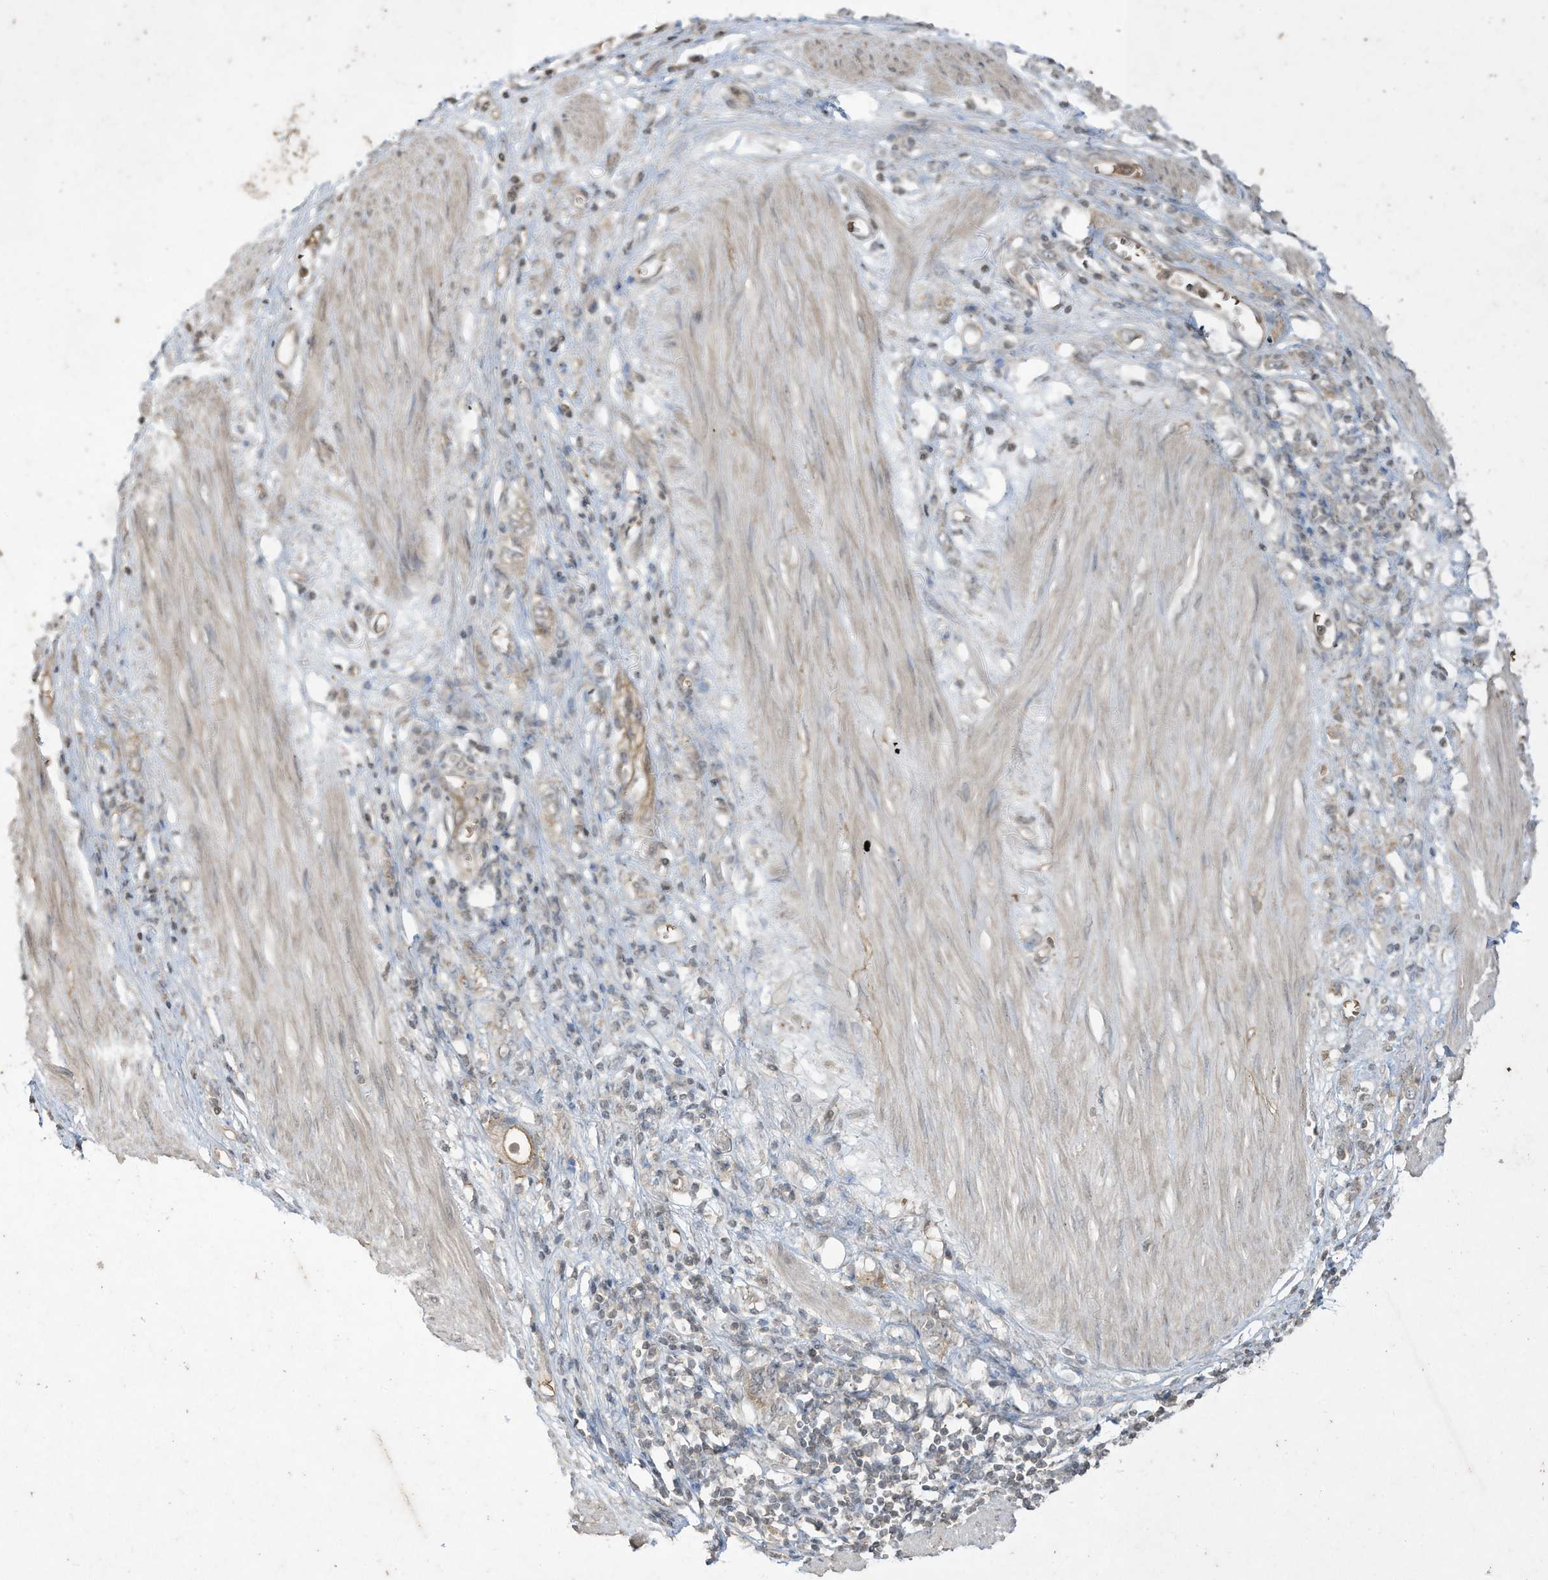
{"staining": {"intensity": "weak", "quantity": "<25%", "location": "cytoplasmic/membranous"}, "tissue": "stomach cancer", "cell_type": "Tumor cells", "image_type": "cancer", "snomed": [{"axis": "morphology", "description": "Adenocarcinoma, NOS"}, {"axis": "topography", "description": "Stomach"}], "caption": "Tumor cells are negative for brown protein staining in stomach cancer.", "gene": "MATN2", "patient": {"sex": "female", "age": 76}}